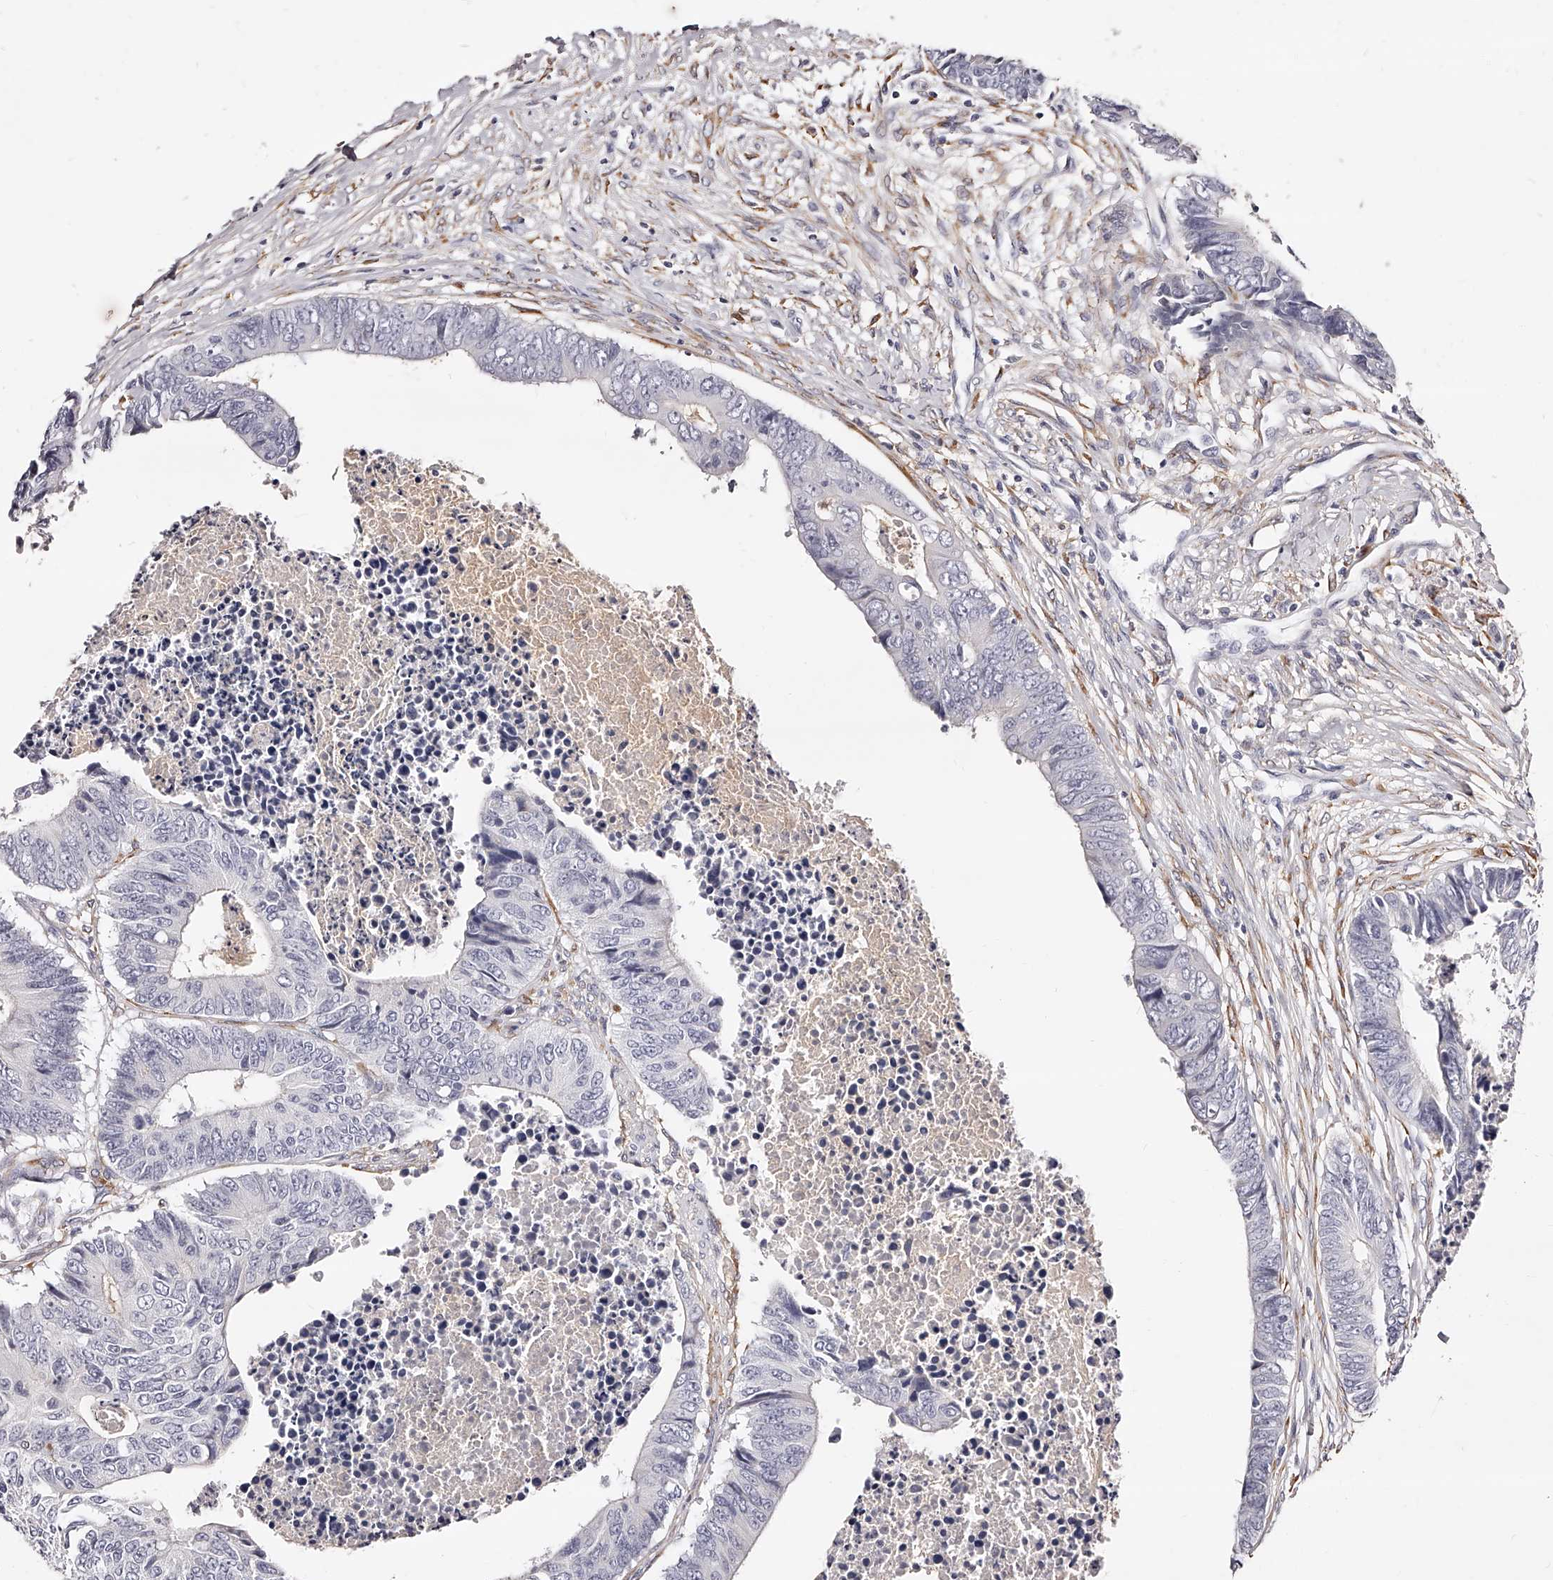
{"staining": {"intensity": "negative", "quantity": "none", "location": "none"}, "tissue": "colorectal cancer", "cell_type": "Tumor cells", "image_type": "cancer", "snomed": [{"axis": "morphology", "description": "Adenocarcinoma, NOS"}, {"axis": "topography", "description": "Rectum"}], "caption": "Tumor cells show no significant expression in colorectal cancer. (IHC, brightfield microscopy, high magnification).", "gene": "CD82", "patient": {"sex": "male", "age": 84}}